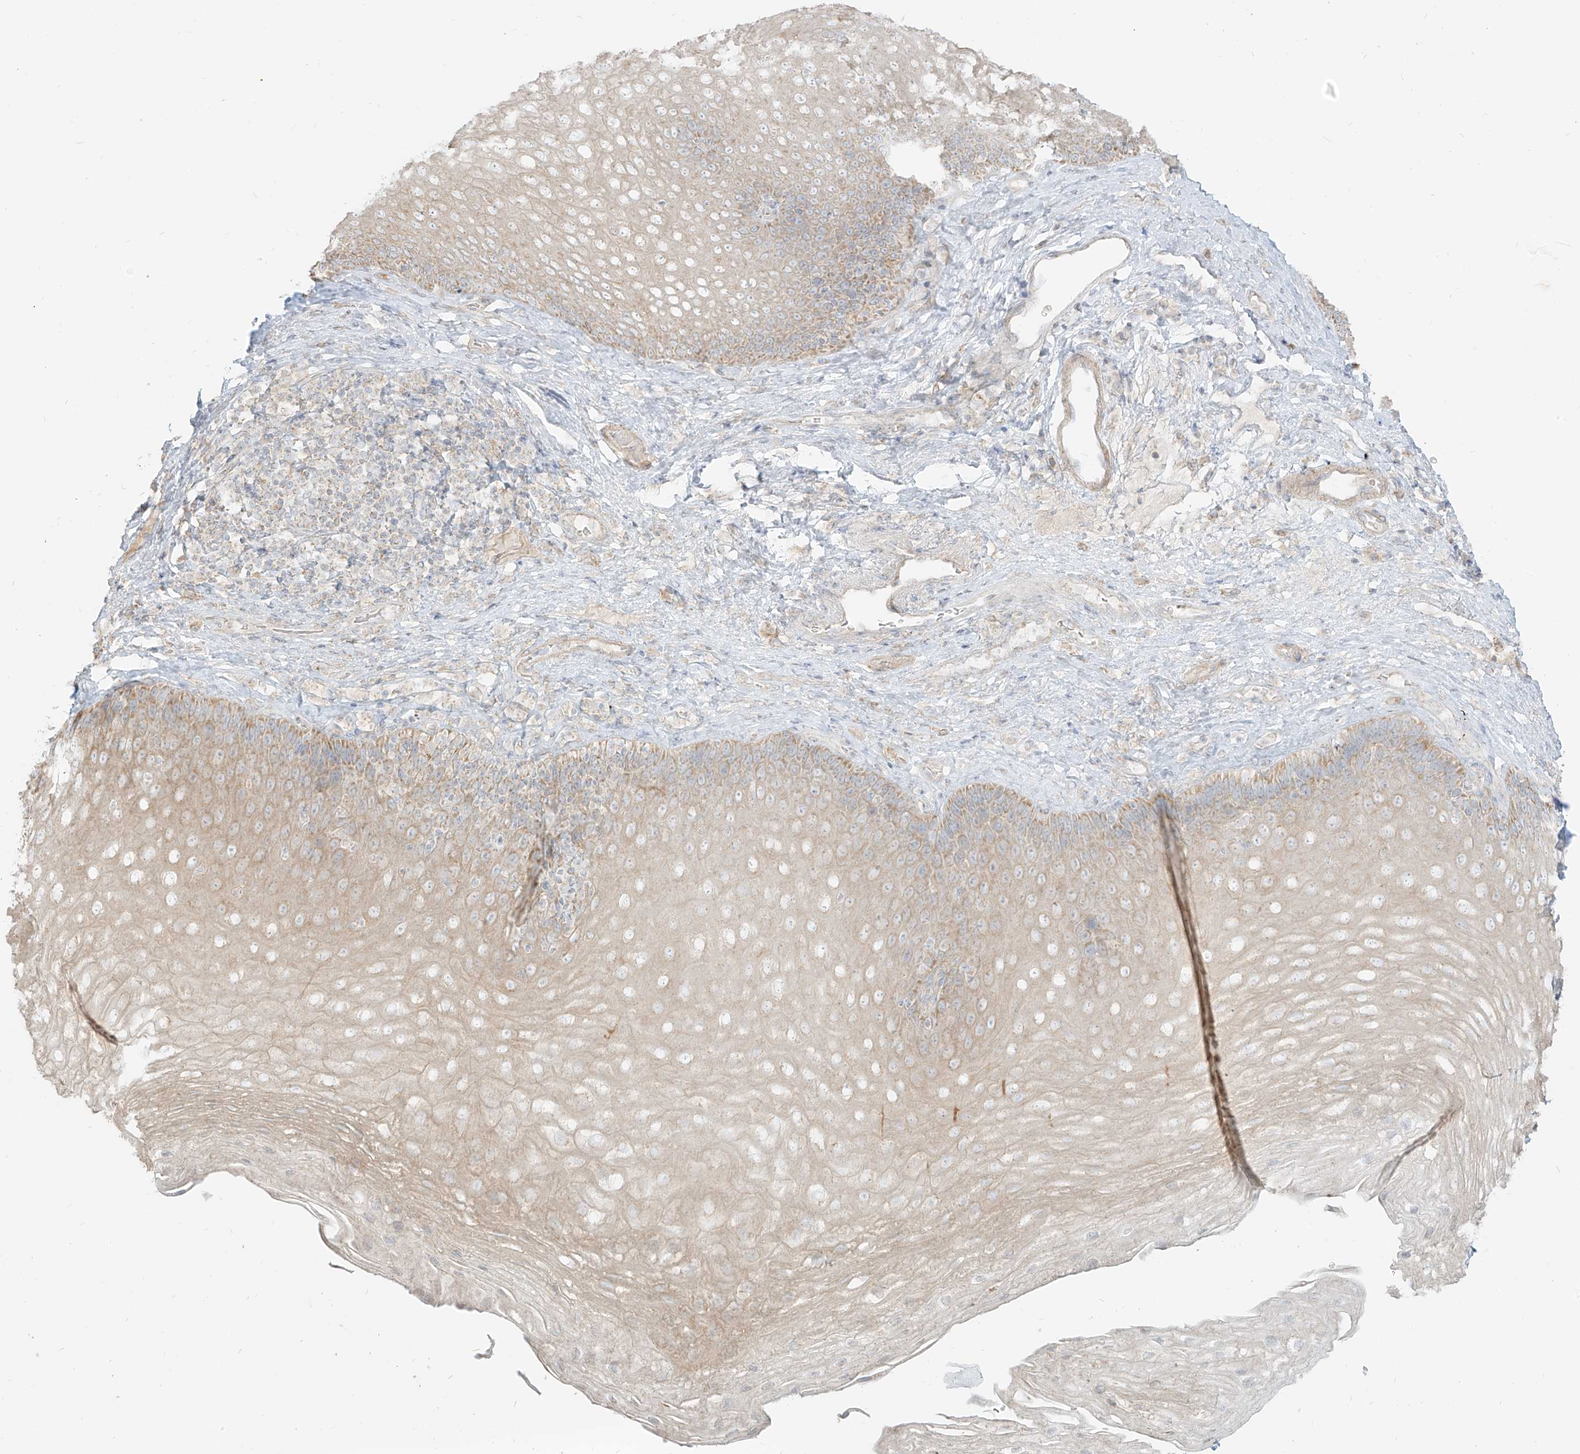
{"staining": {"intensity": "weak", "quantity": ">75%", "location": "cytoplasmic/membranous"}, "tissue": "esophagus", "cell_type": "Squamous epithelial cells", "image_type": "normal", "snomed": [{"axis": "morphology", "description": "Normal tissue, NOS"}, {"axis": "topography", "description": "Esophagus"}], "caption": "Protein staining shows weak cytoplasmic/membranous positivity in approximately >75% of squamous epithelial cells in benign esophagus. The staining was performed using DAB, with brown indicating positive protein expression. Nuclei are stained blue with hematoxylin.", "gene": "ZIM3", "patient": {"sex": "female", "age": 66}}